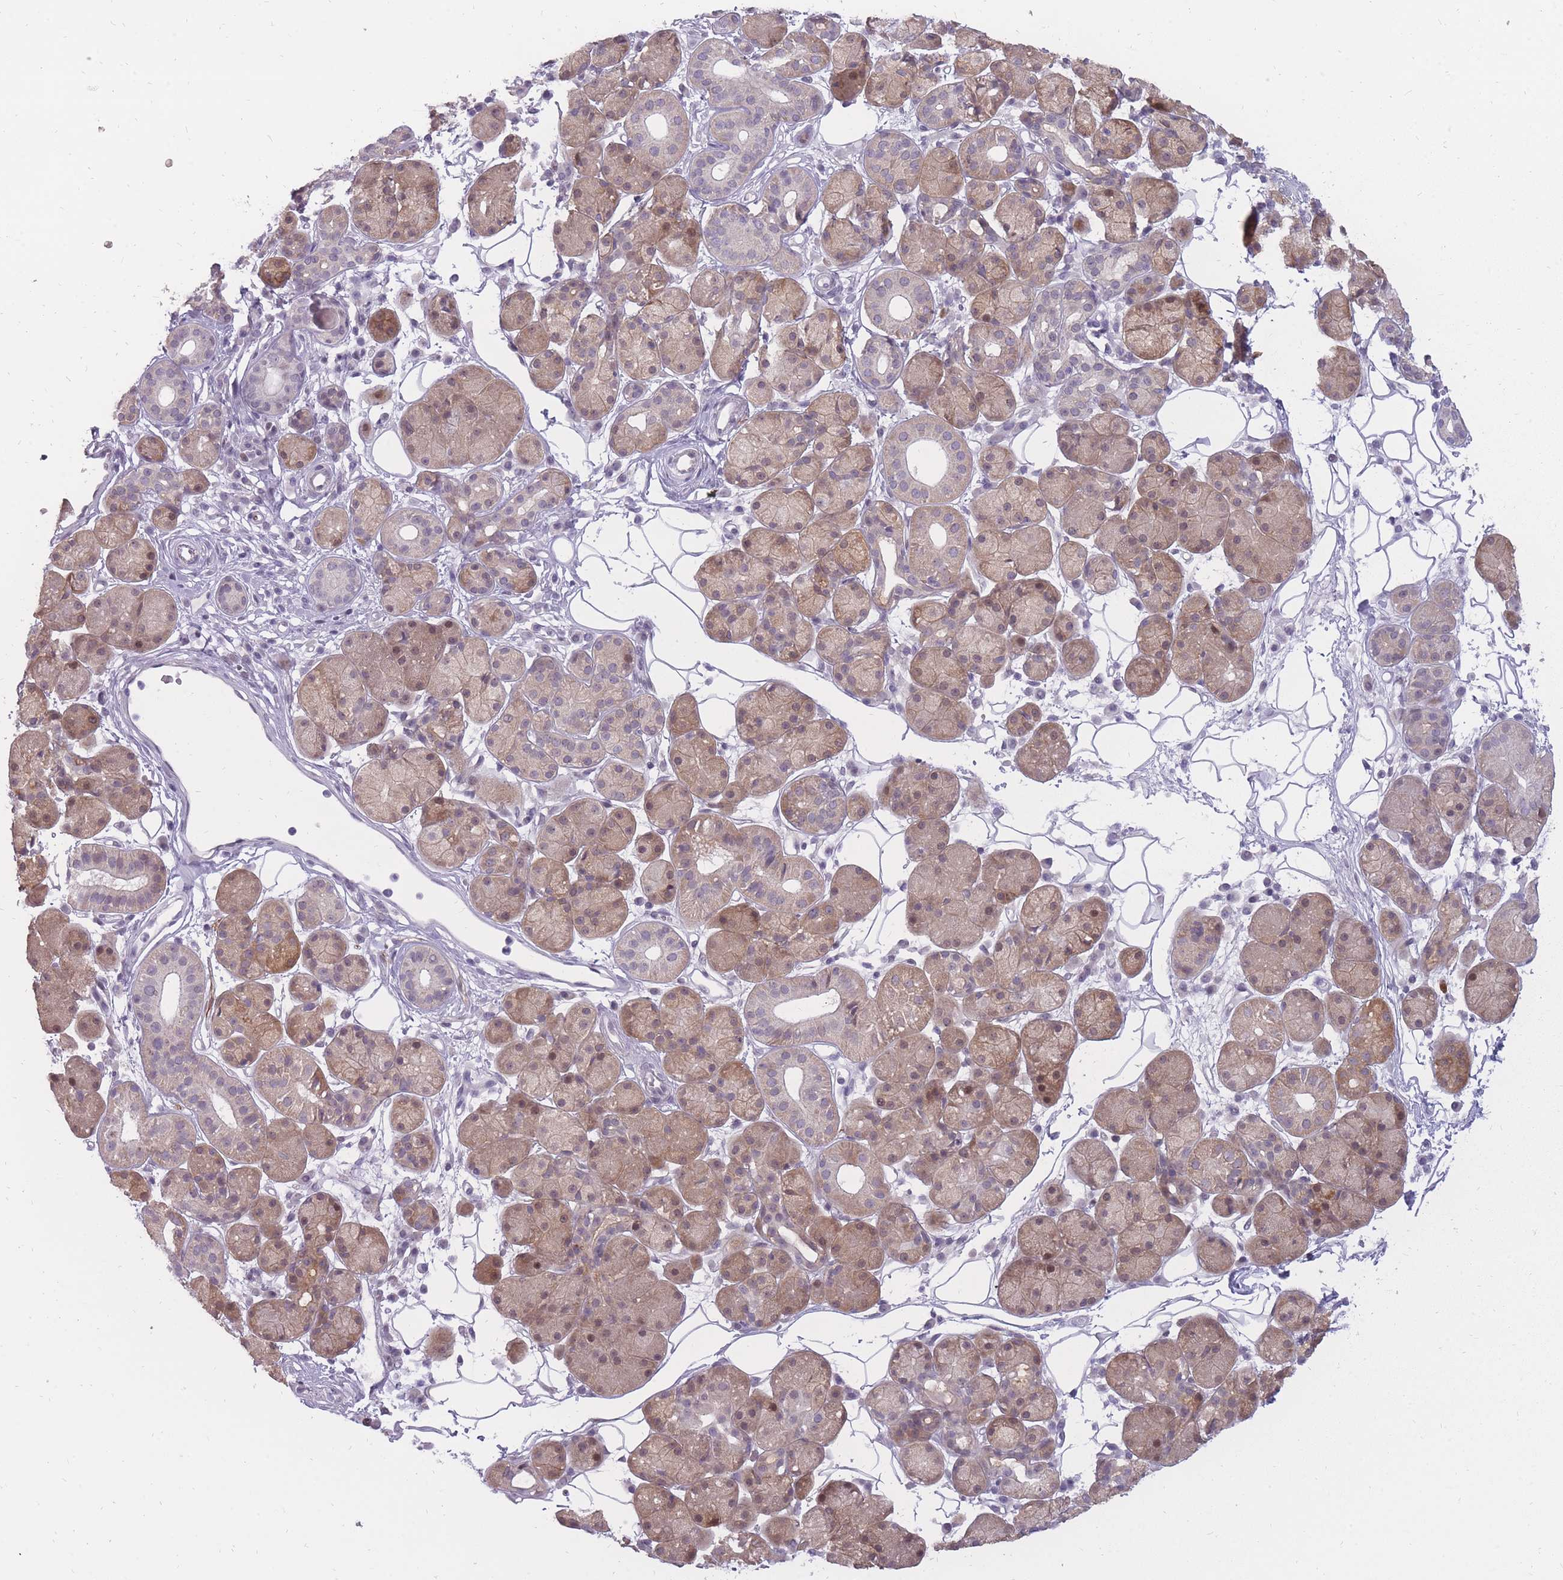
{"staining": {"intensity": "moderate", "quantity": ">75%", "location": "cytoplasmic/membranous"}, "tissue": "salivary gland", "cell_type": "Glandular cells", "image_type": "normal", "snomed": [{"axis": "morphology", "description": "Squamous cell carcinoma, NOS"}, {"axis": "topography", "description": "Skin"}, {"axis": "topography", "description": "Head-Neck"}], "caption": "Glandular cells exhibit medium levels of moderate cytoplasmic/membranous positivity in about >75% of cells in benign salivary gland.", "gene": "POM121C", "patient": {"sex": "male", "age": 80}}